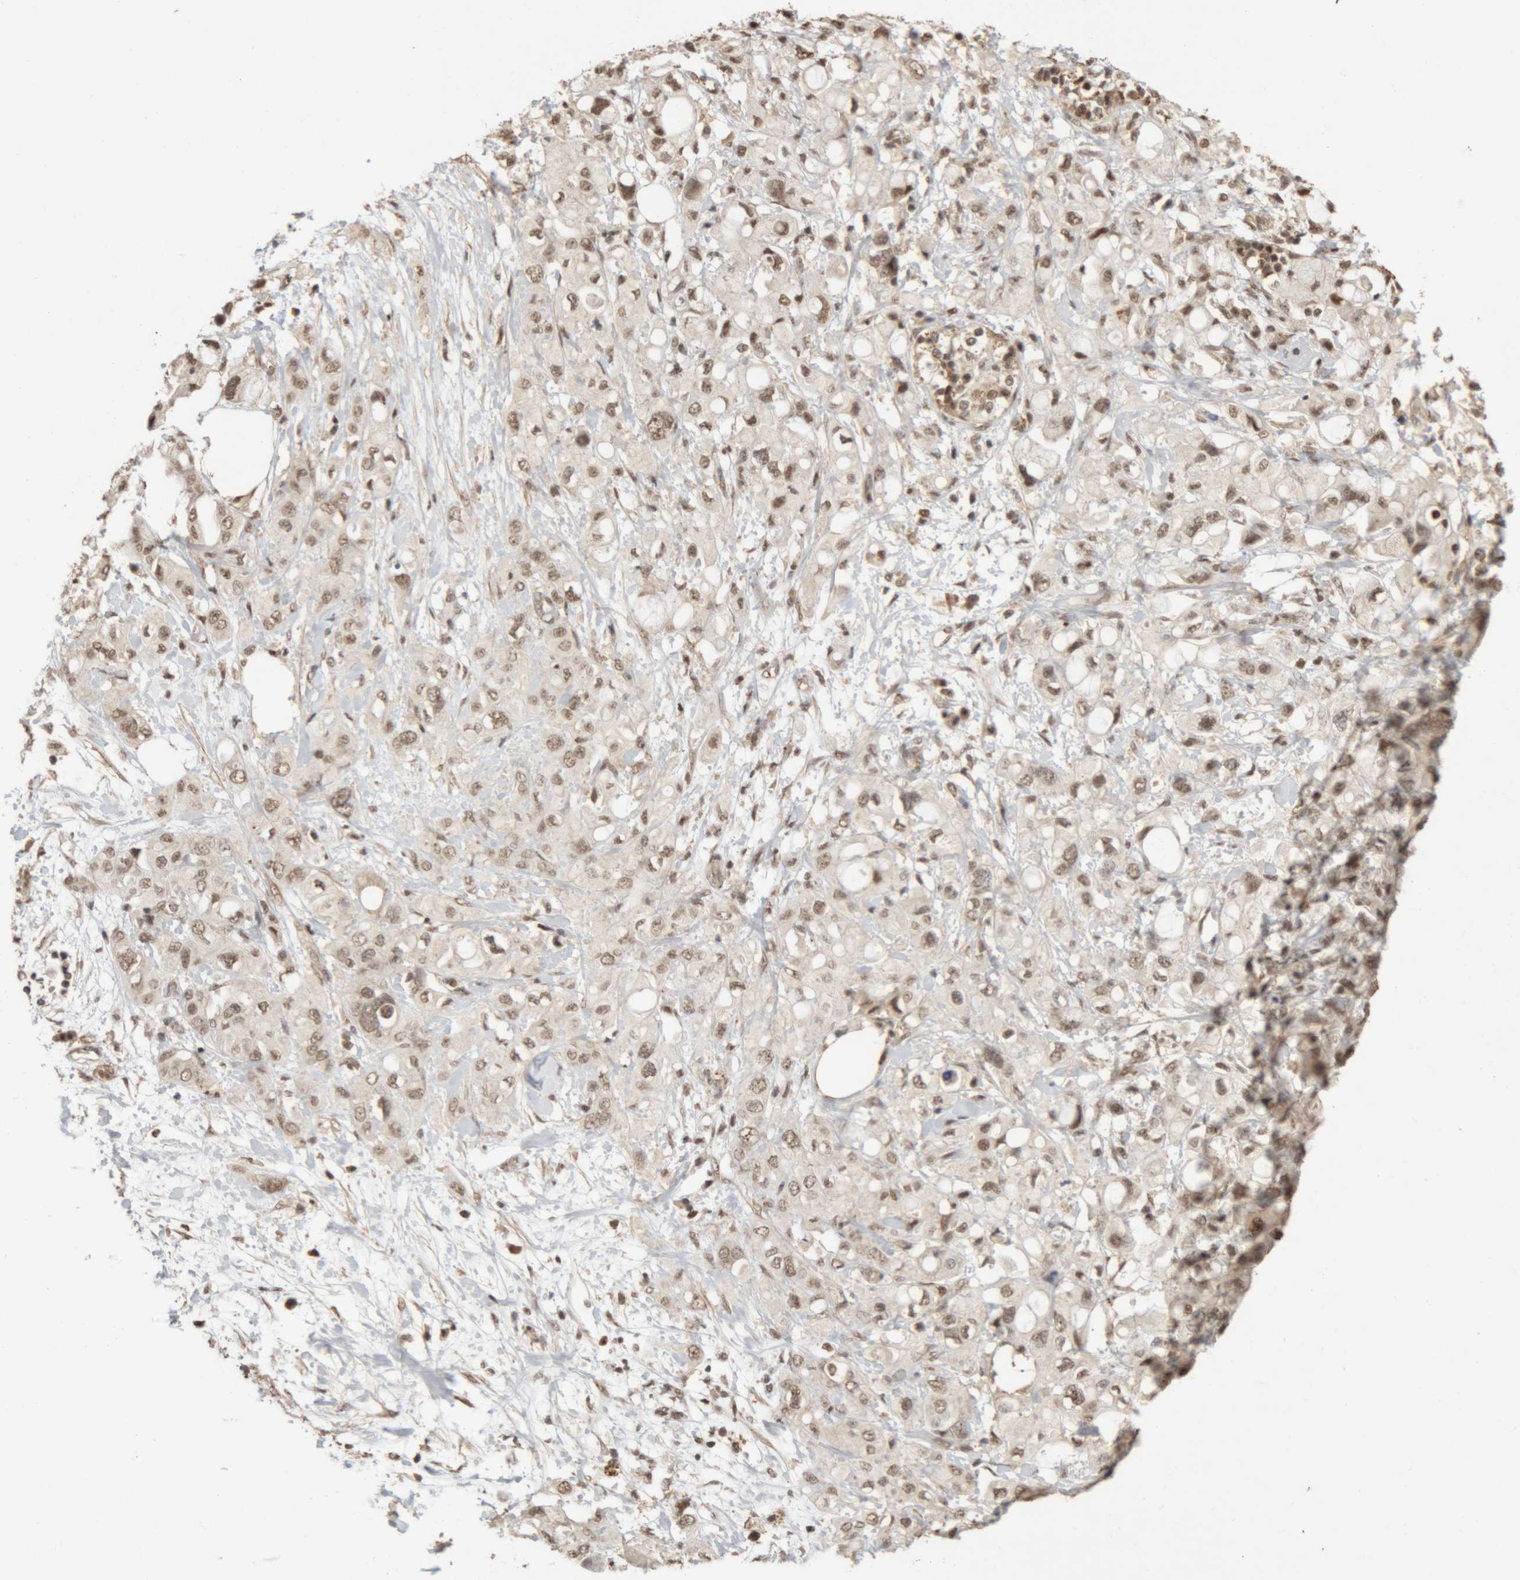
{"staining": {"intensity": "weak", "quantity": ">75%", "location": "nuclear"}, "tissue": "pancreatic cancer", "cell_type": "Tumor cells", "image_type": "cancer", "snomed": [{"axis": "morphology", "description": "Adenocarcinoma, NOS"}, {"axis": "topography", "description": "Pancreas"}], "caption": "Immunohistochemical staining of pancreatic adenocarcinoma displays low levels of weak nuclear protein positivity in about >75% of tumor cells.", "gene": "KEAP1", "patient": {"sex": "female", "age": 56}}